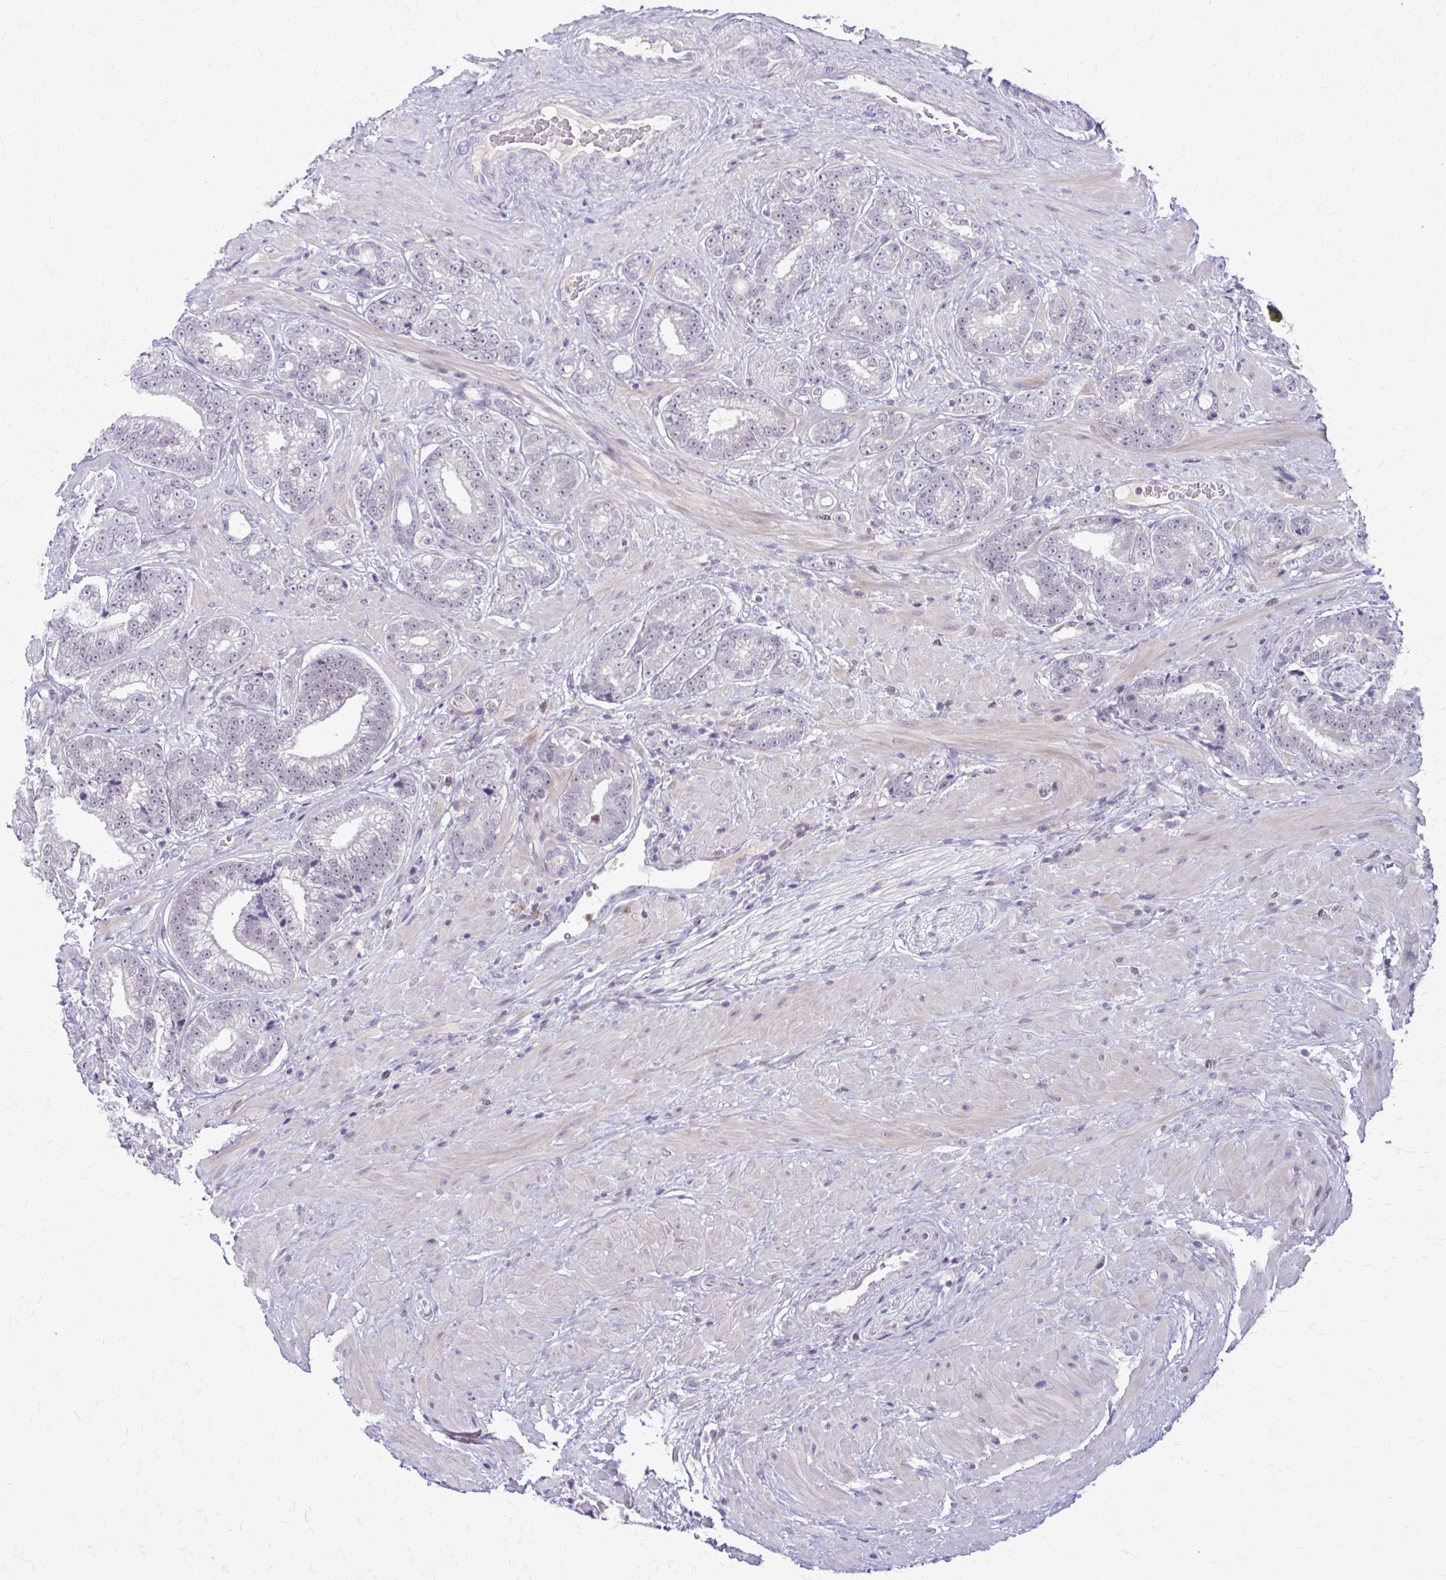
{"staining": {"intensity": "weak", "quantity": "<25%", "location": "nuclear"}, "tissue": "prostate cancer", "cell_type": "Tumor cells", "image_type": "cancer", "snomed": [{"axis": "morphology", "description": "Adenocarcinoma, Low grade"}, {"axis": "topography", "description": "Prostate"}], "caption": "Prostate cancer was stained to show a protein in brown. There is no significant staining in tumor cells.", "gene": "GLRX", "patient": {"sex": "male", "age": 61}}